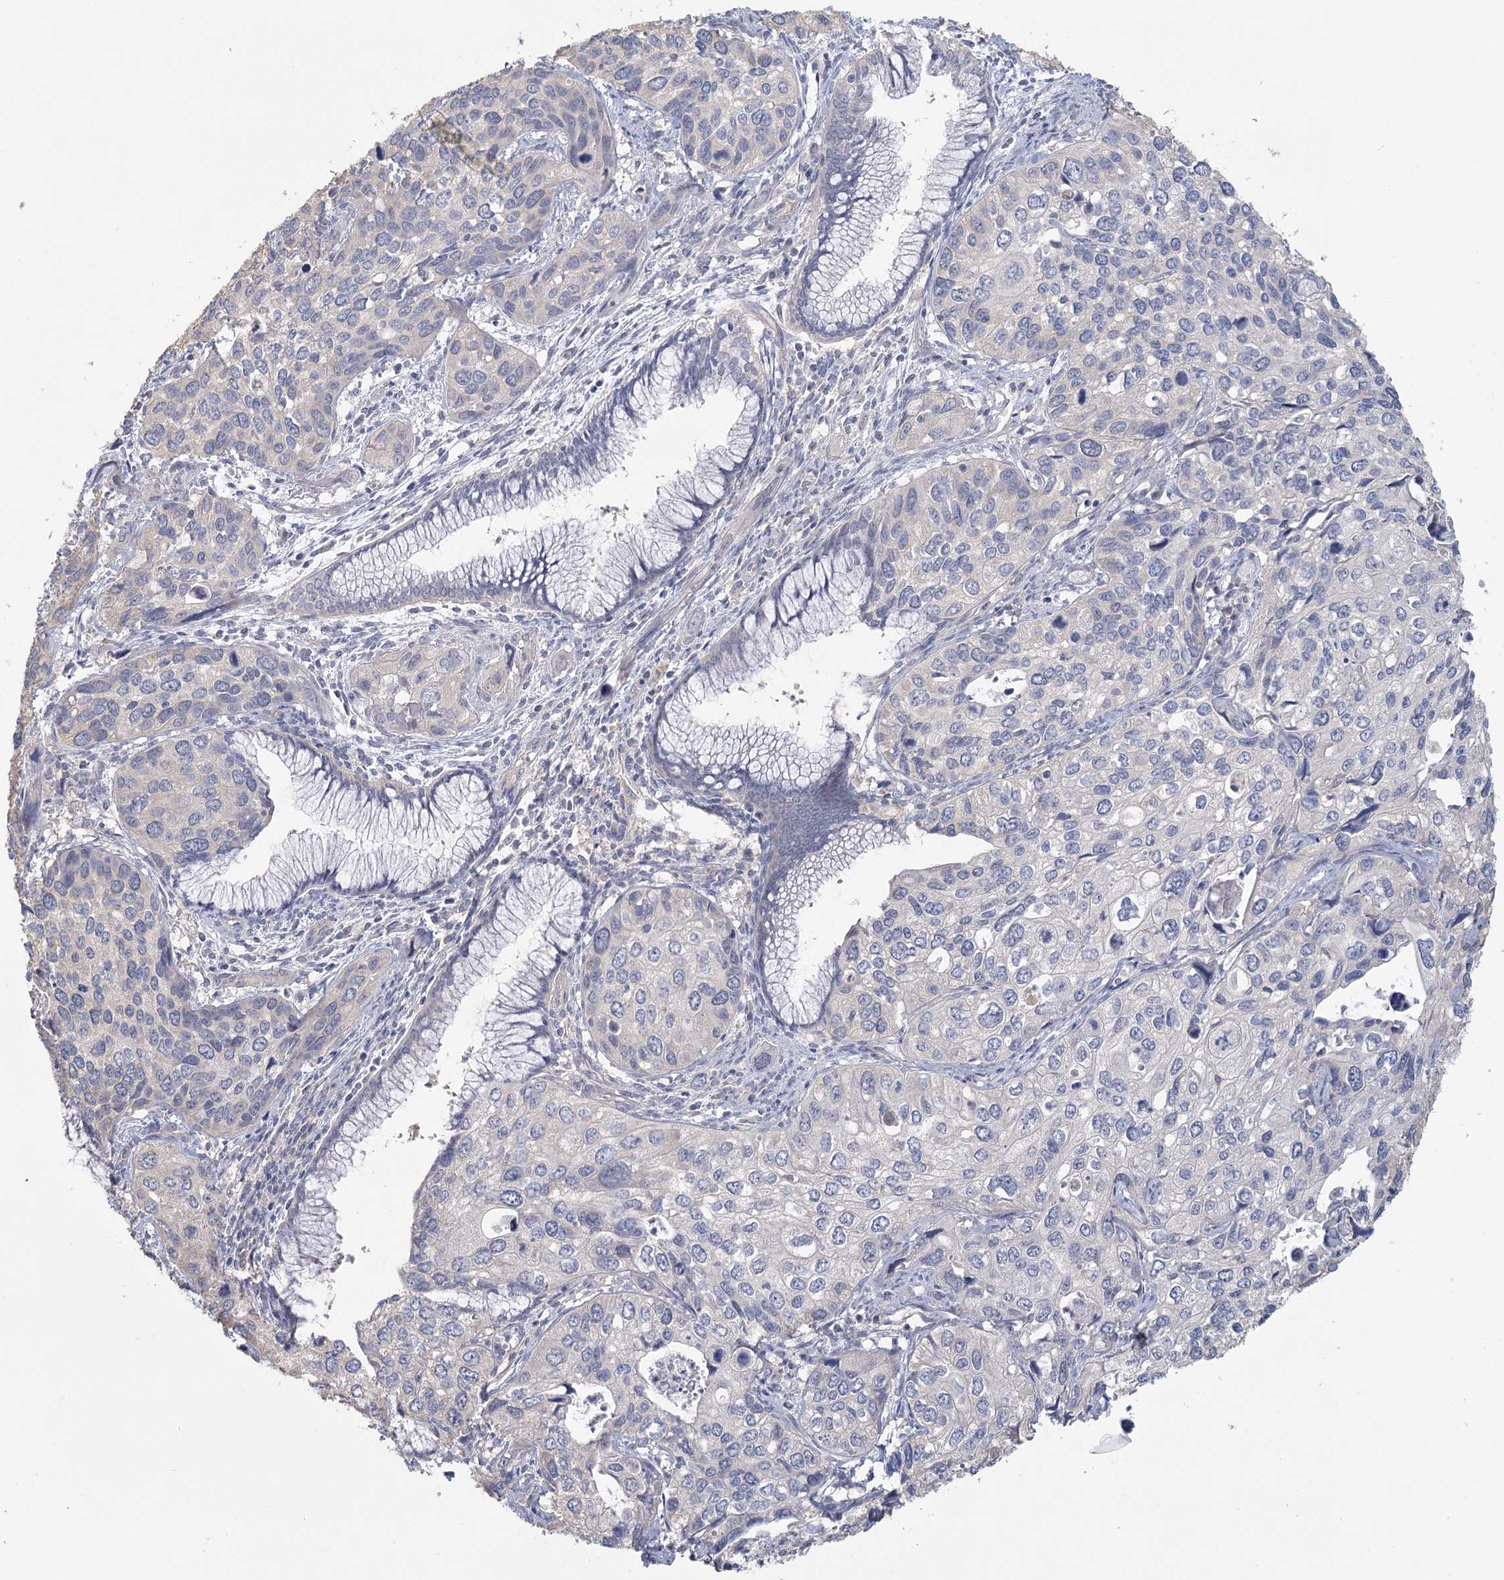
{"staining": {"intensity": "negative", "quantity": "none", "location": "none"}, "tissue": "cervical cancer", "cell_type": "Tumor cells", "image_type": "cancer", "snomed": [{"axis": "morphology", "description": "Squamous cell carcinoma, NOS"}, {"axis": "topography", "description": "Cervix"}], "caption": "Cervical squamous cell carcinoma was stained to show a protein in brown. There is no significant expression in tumor cells. The staining is performed using DAB (3,3'-diaminobenzidine) brown chromogen with nuclei counter-stained in using hematoxylin.", "gene": "CNTLN", "patient": {"sex": "female", "age": 55}}